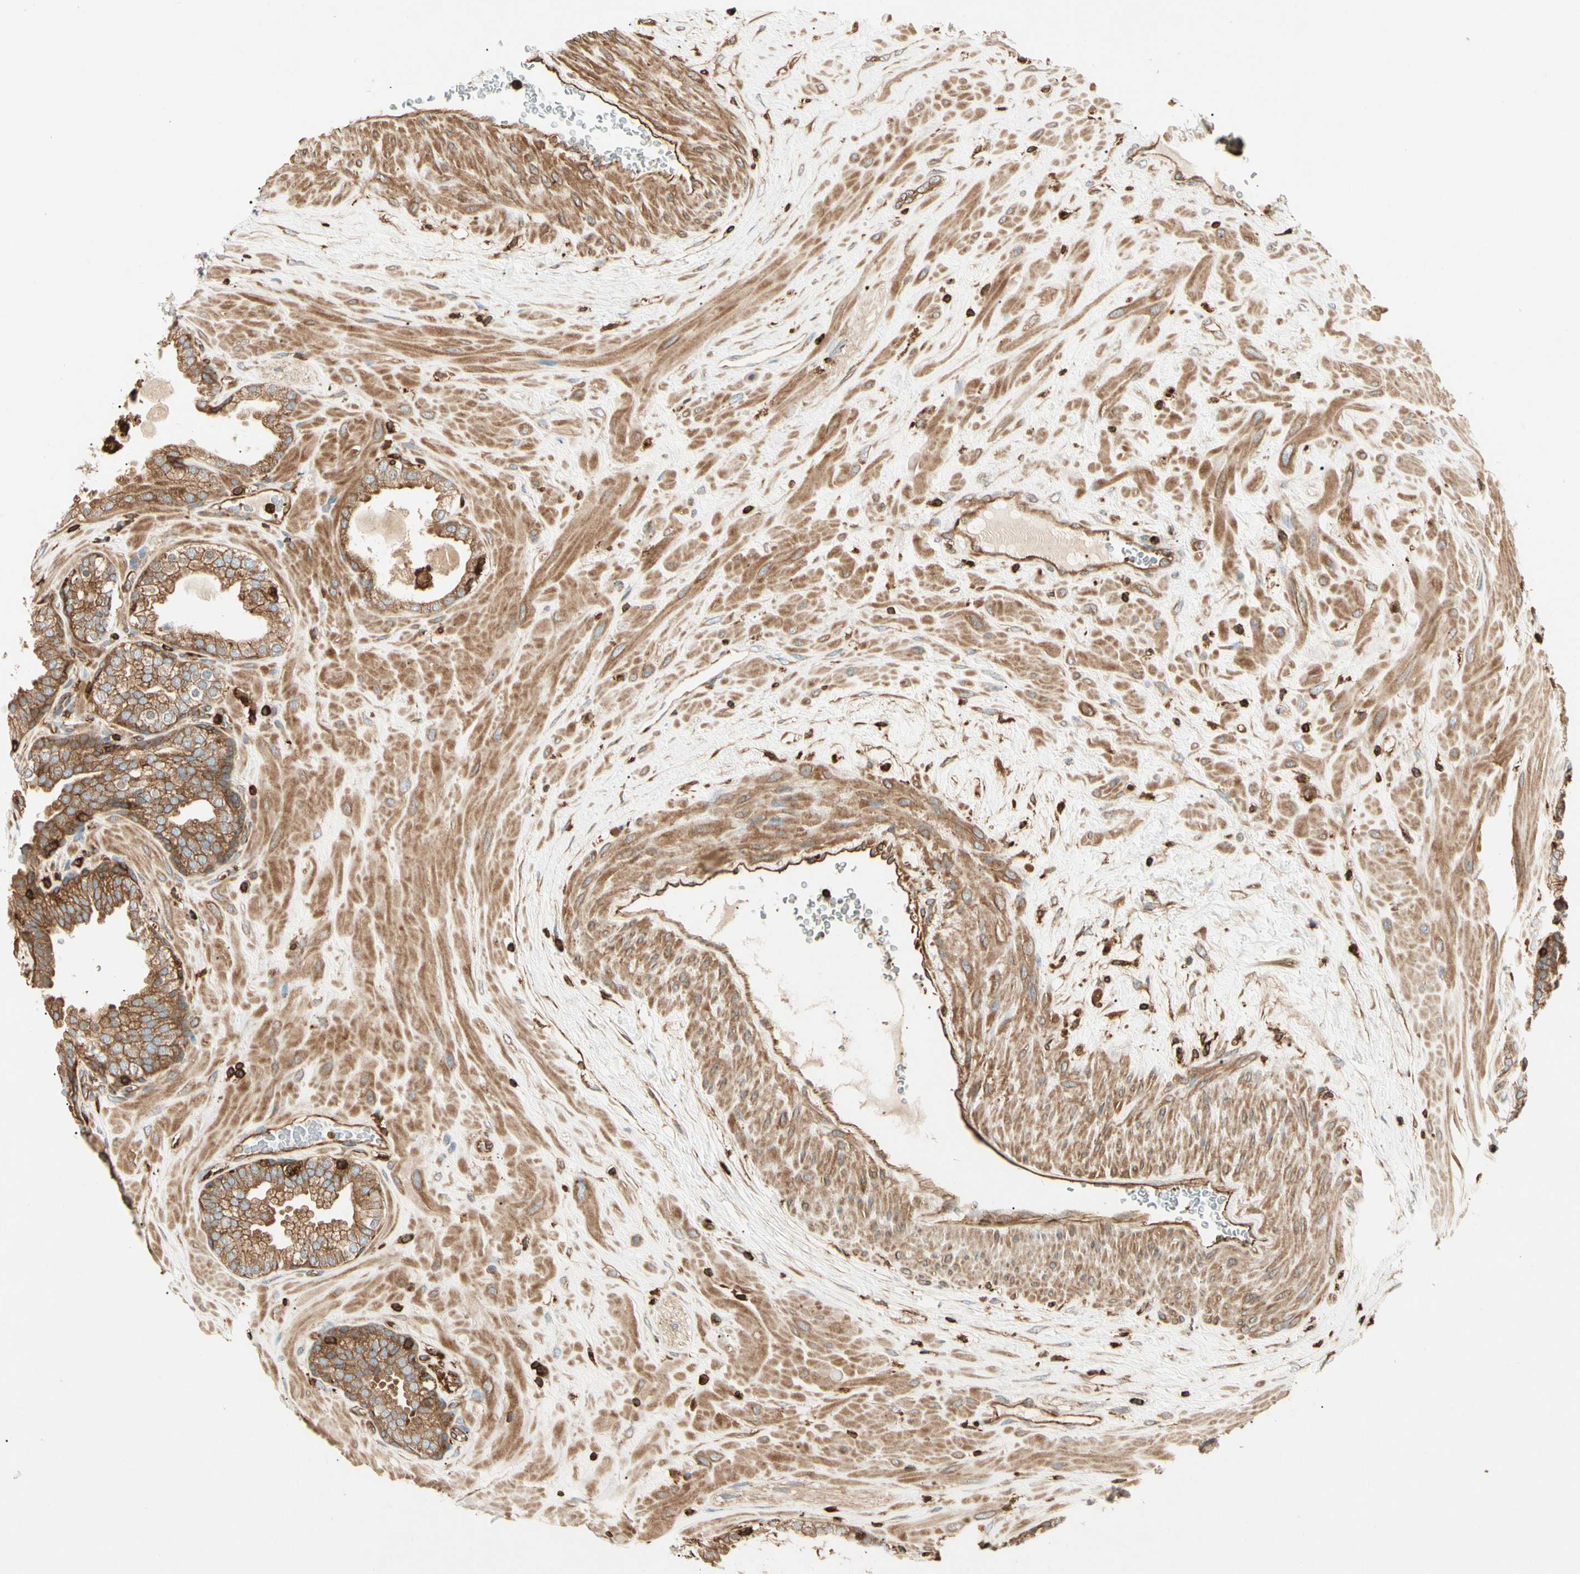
{"staining": {"intensity": "moderate", "quantity": ">75%", "location": "cytoplasmic/membranous"}, "tissue": "prostate", "cell_type": "Glandular cells", "image_type": "normal", "snomed": [{"axis": "morphology", "description": "Normal tissue, NOS"}, {"axis": "topography", "description": "Prostate"}], "caption": "This micrograph demonstrates immunohistochemistry (IHC) staining of unremarkable prostate, with medium moderate cytoplasmic/membranous staining in about >75% of glandular cells.", "gene": "ARPC2", "patient": {"sex": "male", "age": 51}}